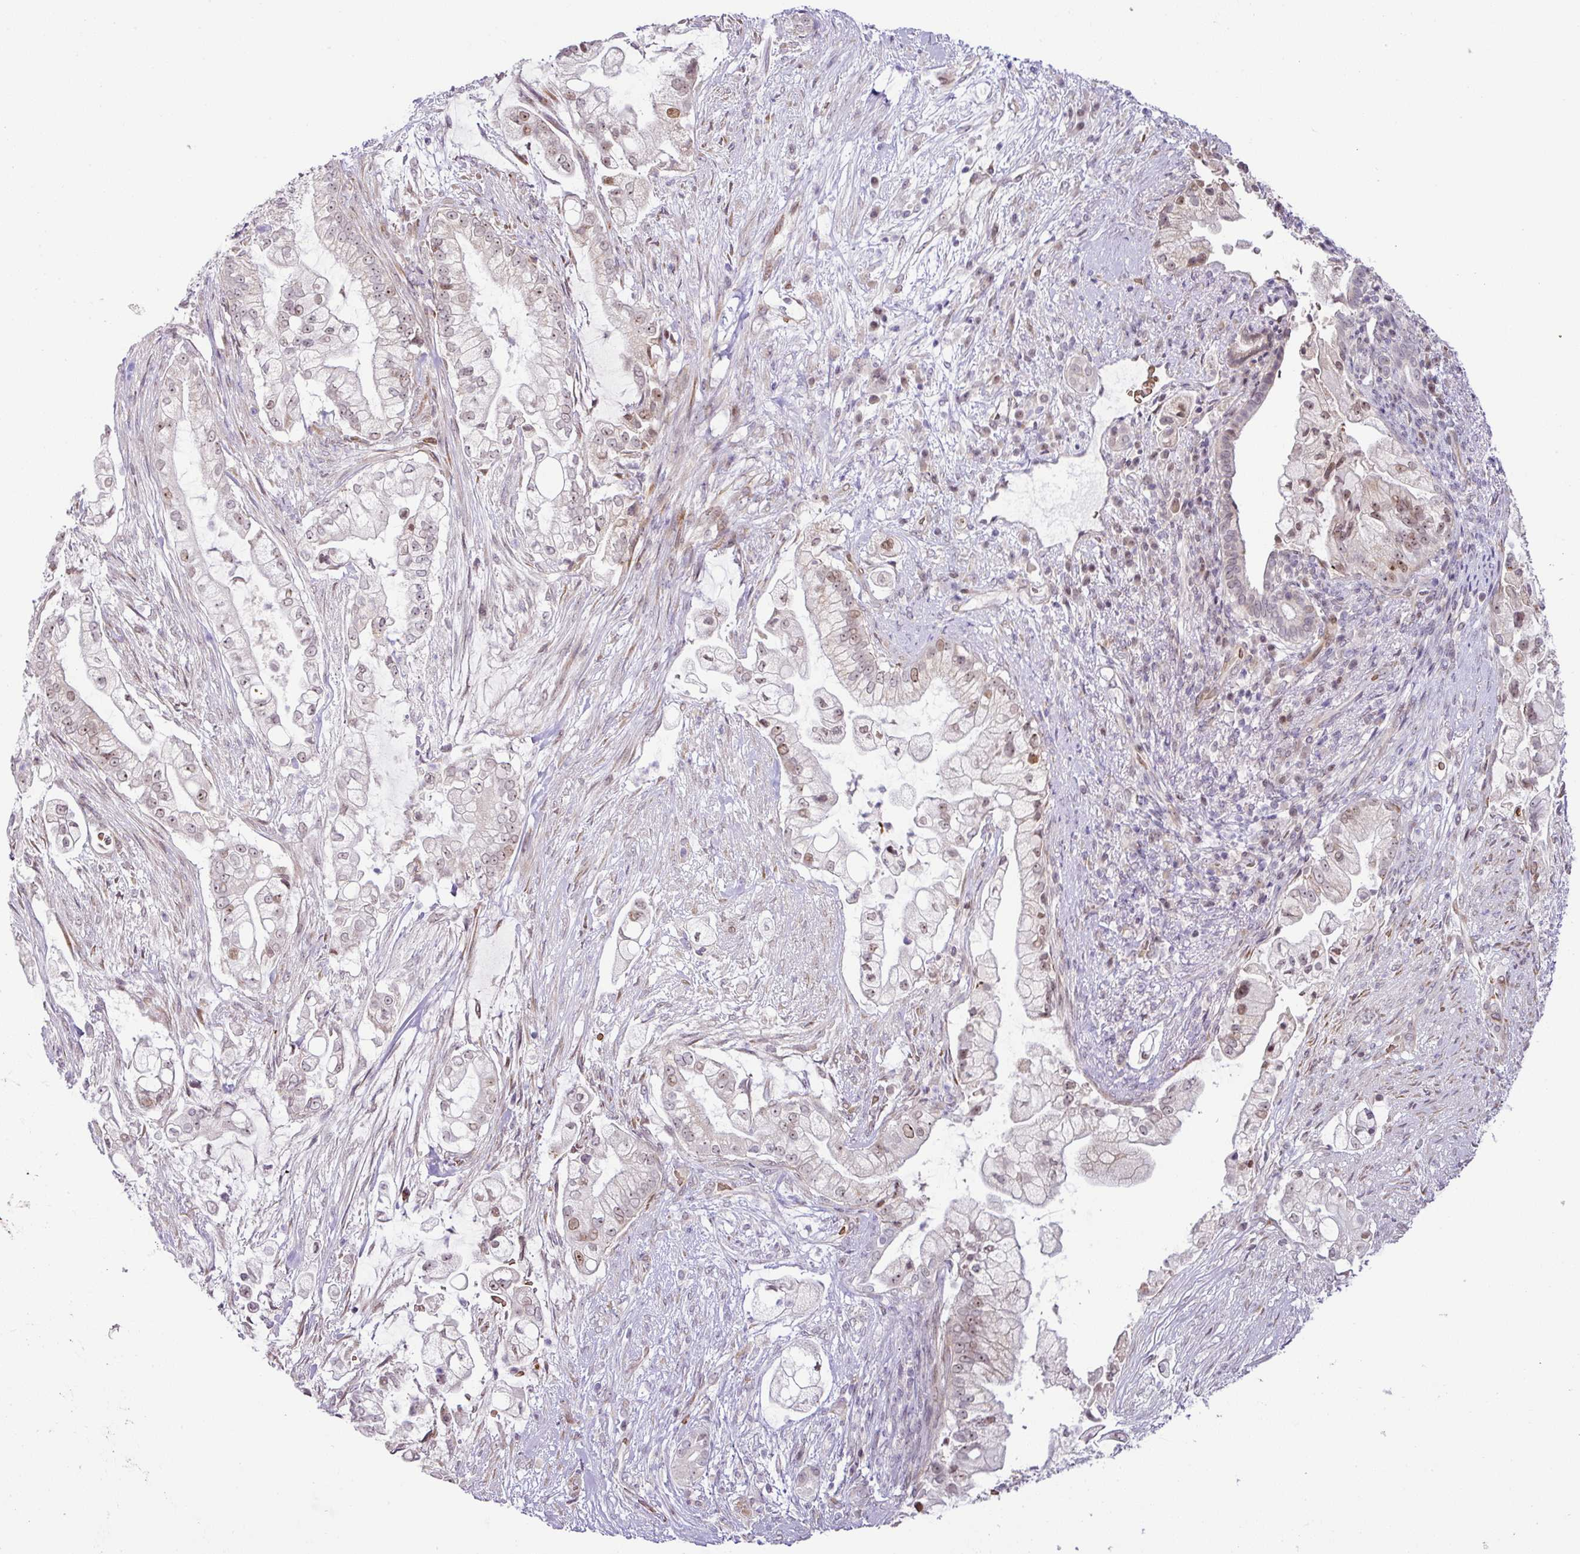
{"staining": {"intensity": "moderate", "quantity": "25%-75%", "location": "nuclear"}, "tissue": "pancreatic cancer", "cell_type": "Tumor cells", "image_type": "cancer", "snomed": [{"axis": "morphology", "description": "Adenocarcinoma, NOS"}, {"axis": "topography", "description": "Pancreas"}], "caption": "Tumor cells show medium levels of moderate nuclear staining in about 25%-75% of cells in pancreatic cancer.", "gene": "PARP2", "patient": {"sex": "female", "age": 69}}